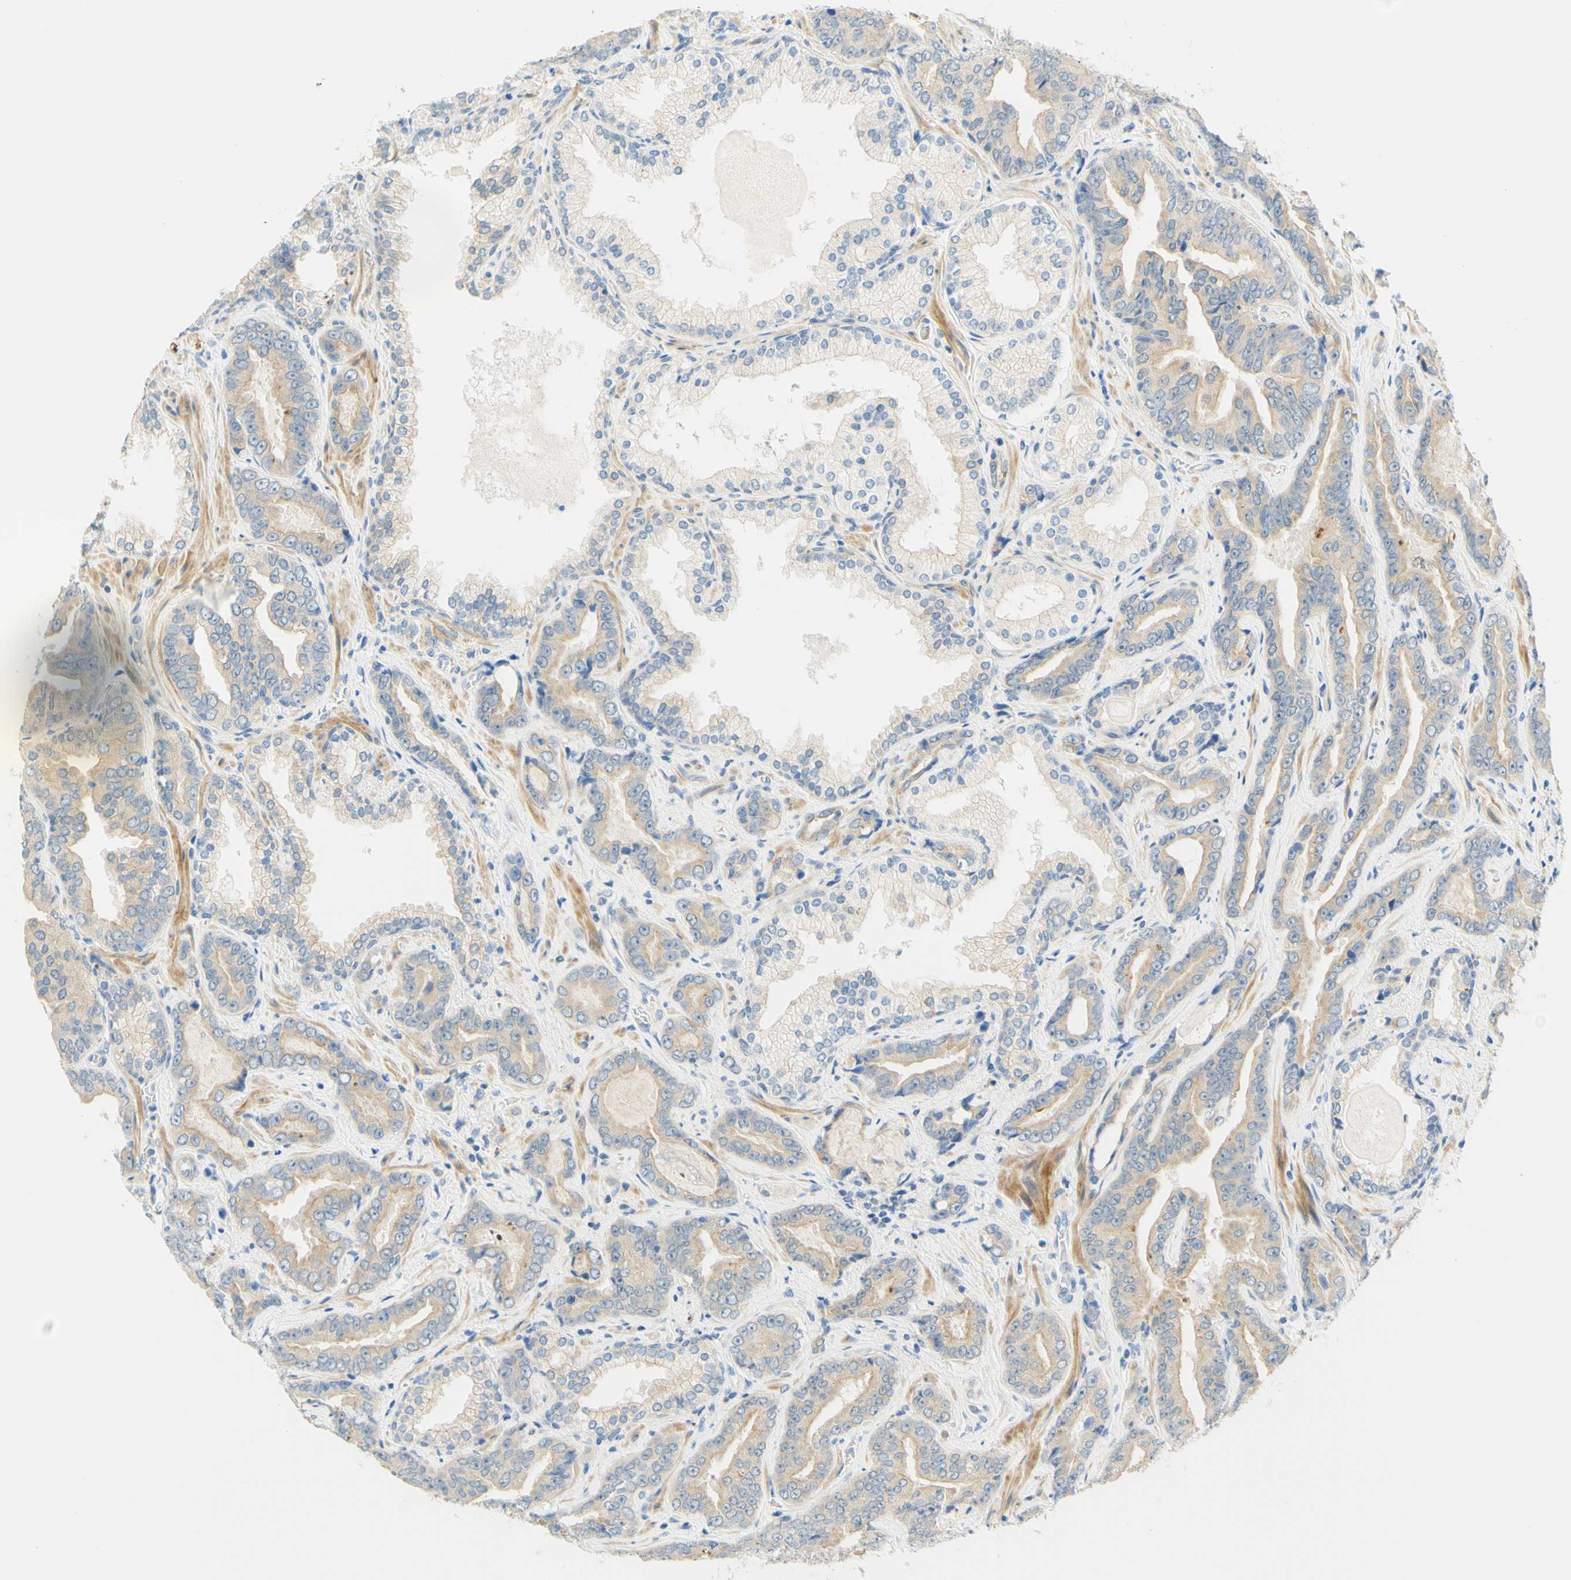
{"staining": {"intensity": "weak", "quantity": "25%-75%", "location": "cytoplasmic/membranous"}, "tissue": "prostate cancer", "cell_type": "Tumor cells", "image_type": "cancer", "snomed": [{"axis": "morphology", "description": "Adenocarcinoma, Low grade"}, {"axis": "topography", "description": "Prostate"}], "caption": "A high-resolution micrograph shows immunohistochemistry staining of prostate cancer, which reveals weak cytoplasmic/membranous expression in about 25%-75% of tumor cells. (DAB (3,3'-diaminobenzidine) IHC, brown staining for protein, blue staining for nuclei).", "gene": "ENTREP2", "patient": {"sex": "male", "age": 60}}